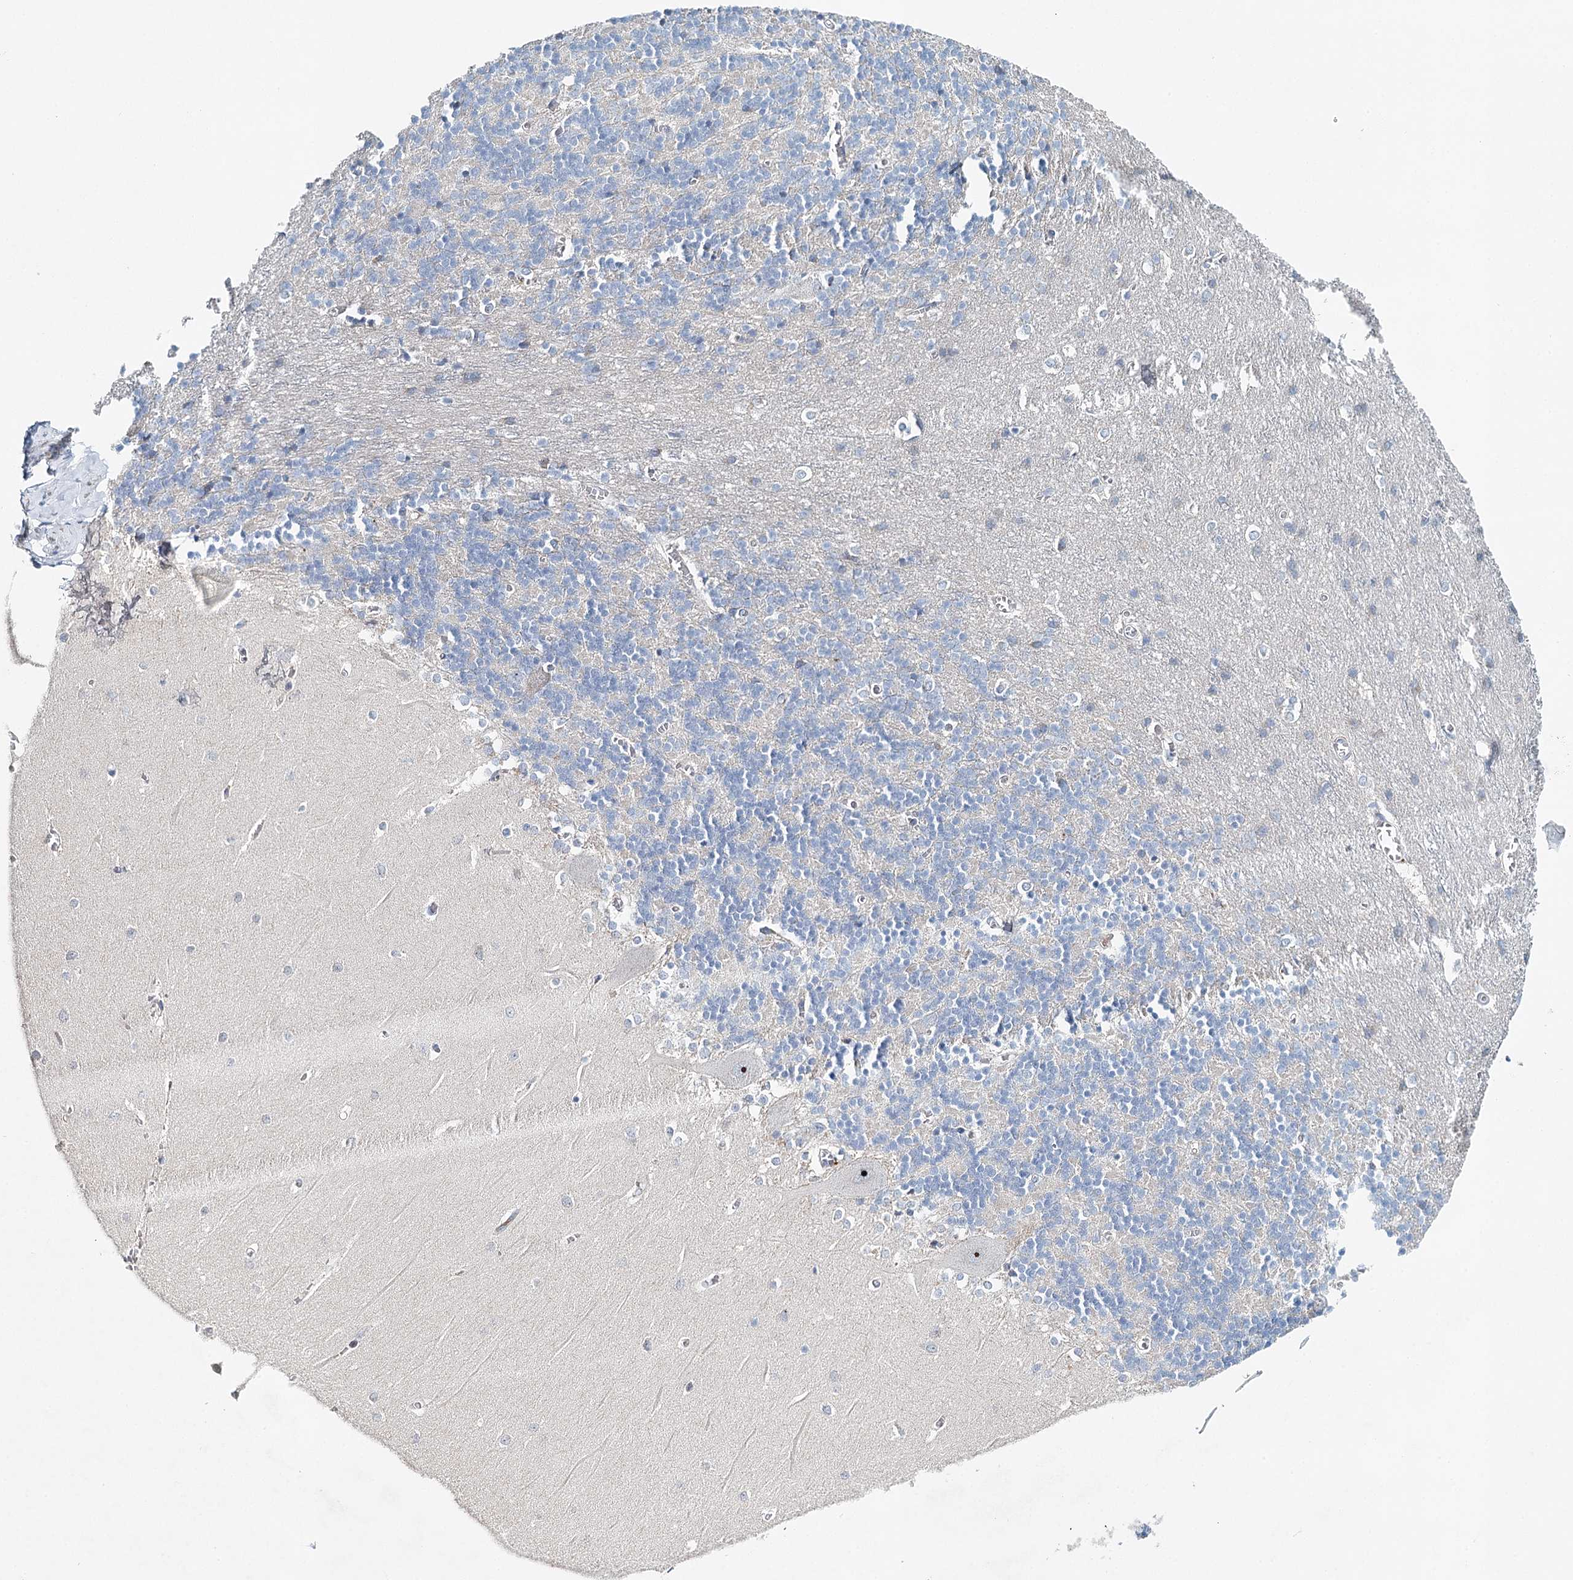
{"staining": {"intensity": "negative", "quantity": "none", "location": "none"}, "tissue": "cerebellum", "cell_type": "Cells in granular layer", "image_type": "normal", "snomed": [{"axis": "morphology", "description": "Normal tissue, NOS"}, {"axis": "topography", "description": "Cerebellum"}], "caption": "Cells in granular layer show no significant protein expression in normal cerebellum. Brightfield microscopy of IHC stained with DAB (brown) and hematoxylin (blue), captured at high magnification.", "gene": "RBM43", "patient": {"sex": "male", "age": 37}}